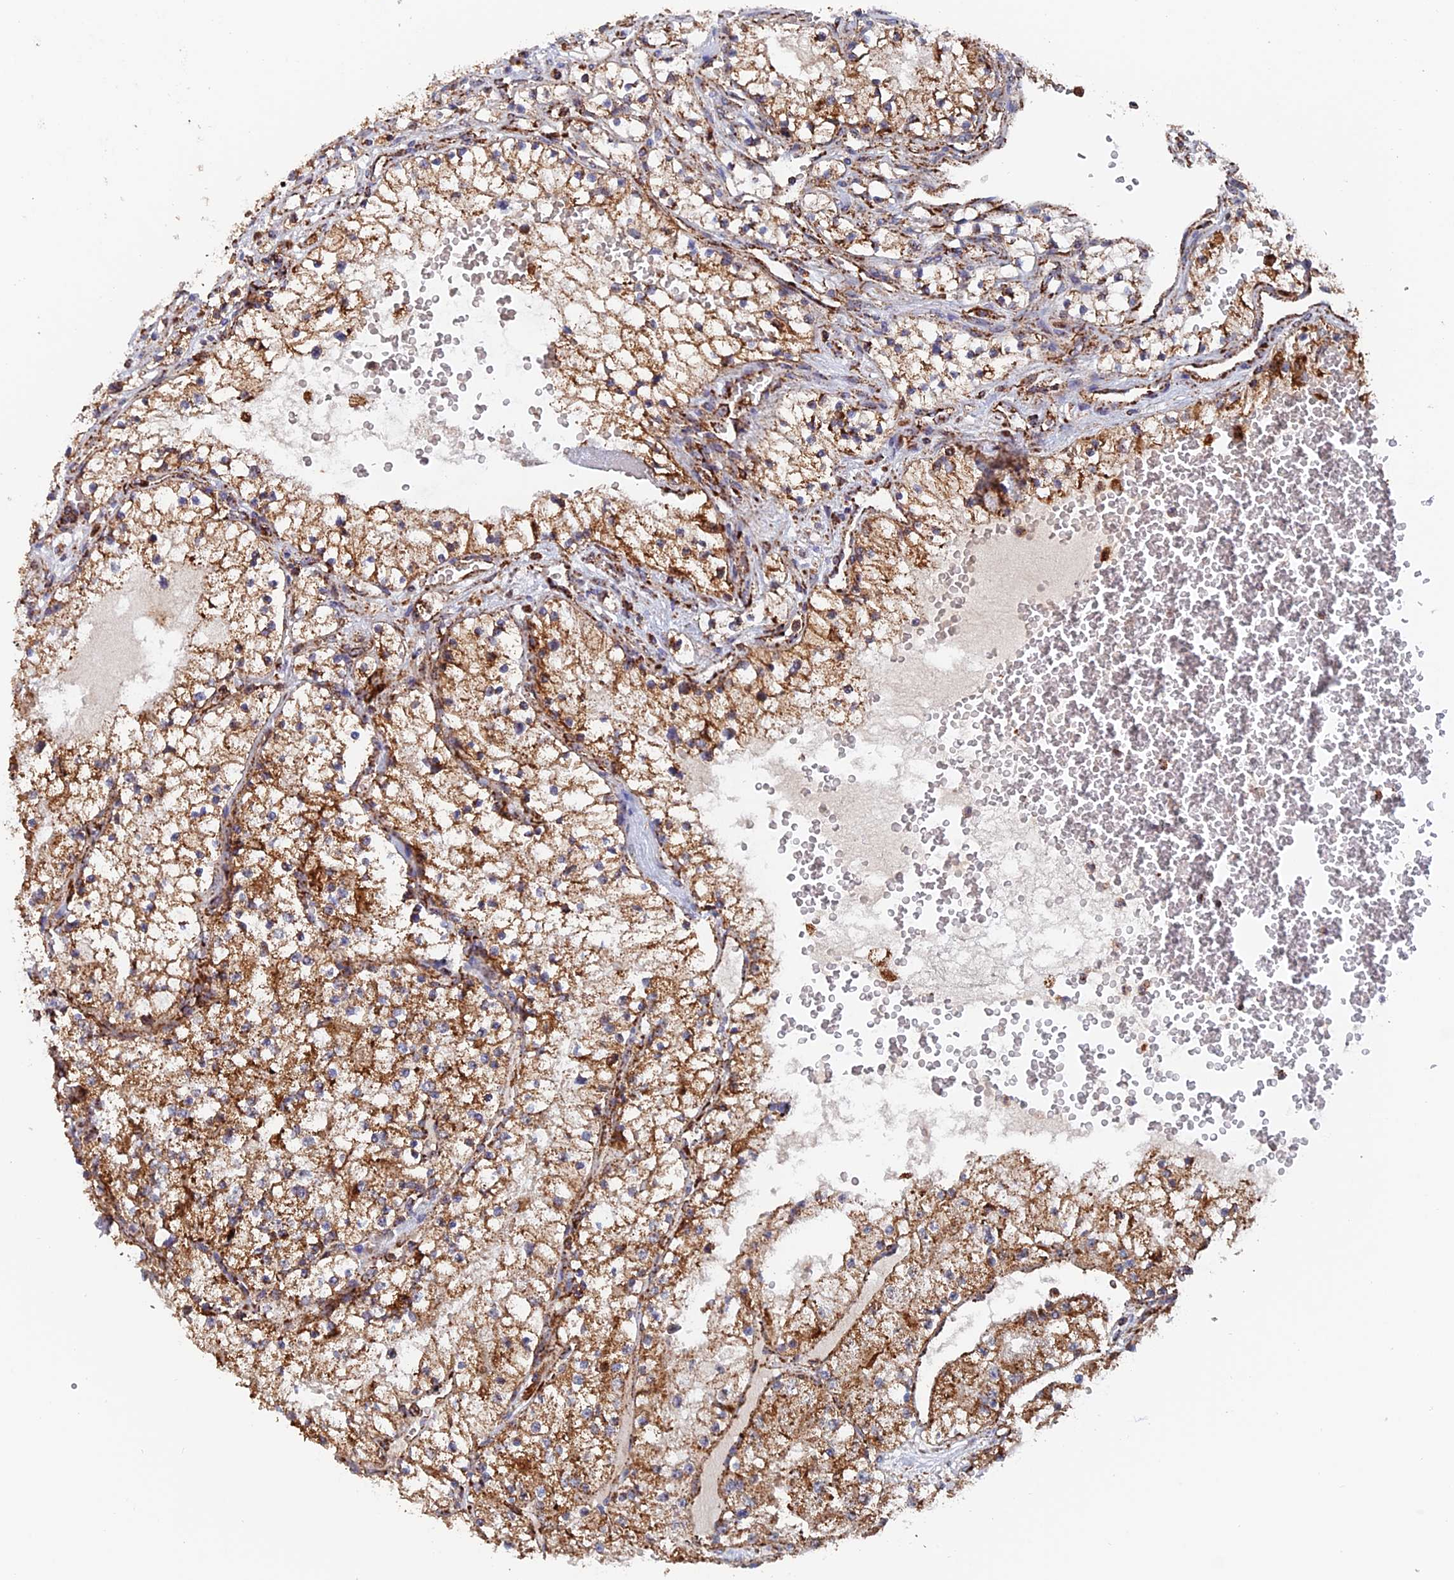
{"staining": {"intensity": "moderate", "quantity": ">75%", "location": "cytoplasmic/membranous"}, "tissue": "renal cancer", "cell_type": "Tumor cells", "image_type": "cancer", "snomed": [{"axis": "morphology", "description": "Normal tissue, NOS"}, {"axis": "morphology", "description": "Adenocarcinoma, NOS"}, {"axis": "topography", "description": "Kidney"}], "caption": "IHC micrograph of renal adenocarcinoma stained for a protein (brown), which reveals medium levels of moderate cytoplasmic/membranous staining in approximately >75% of tumor cells.", "gene": "DTYMK", "patient": {"sex": "male", "age": 68}}